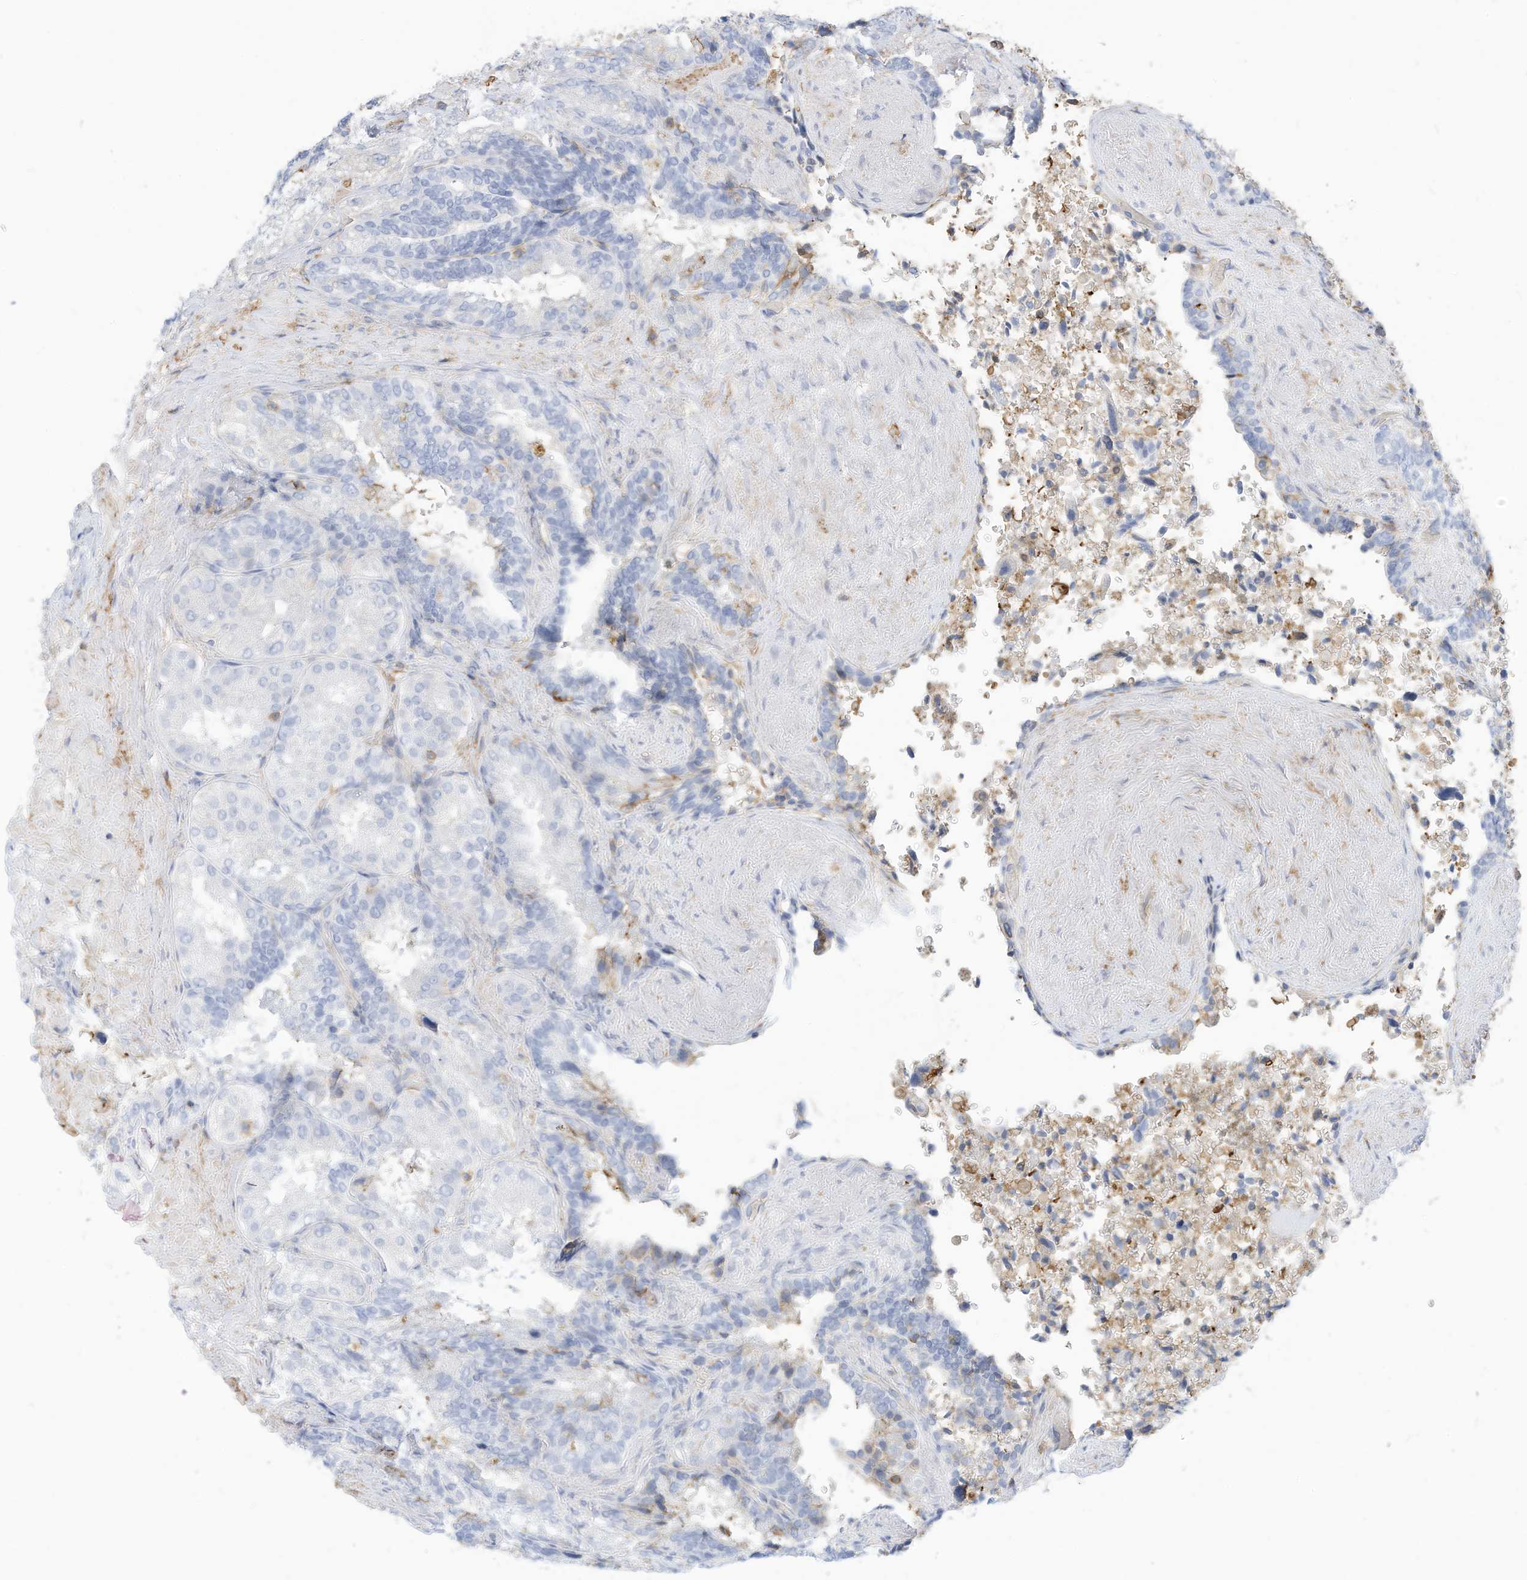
{"staining": {"intensity": "negative", "quantity": "none", "location": "none"}, "tissue": "seminal vesicle", "cell_type": "Glandular cells", "image_type": "normal", "snomed": [{"axis": "morphology", "description": "Normal tissue, NOS"}, {"axis": "topography", "description": "Seminal veicle"}, {"axis": "topography", "description": "Peripheral nerve tissue"}], "caption": "There is no significant expression in glandular cells of seminal vesicle. (Brightfield microscopy of DAB immunohistochemistry at high magnification).", "gene": "TXNDC9", "patient": {"sex": "male", "age": 63}}